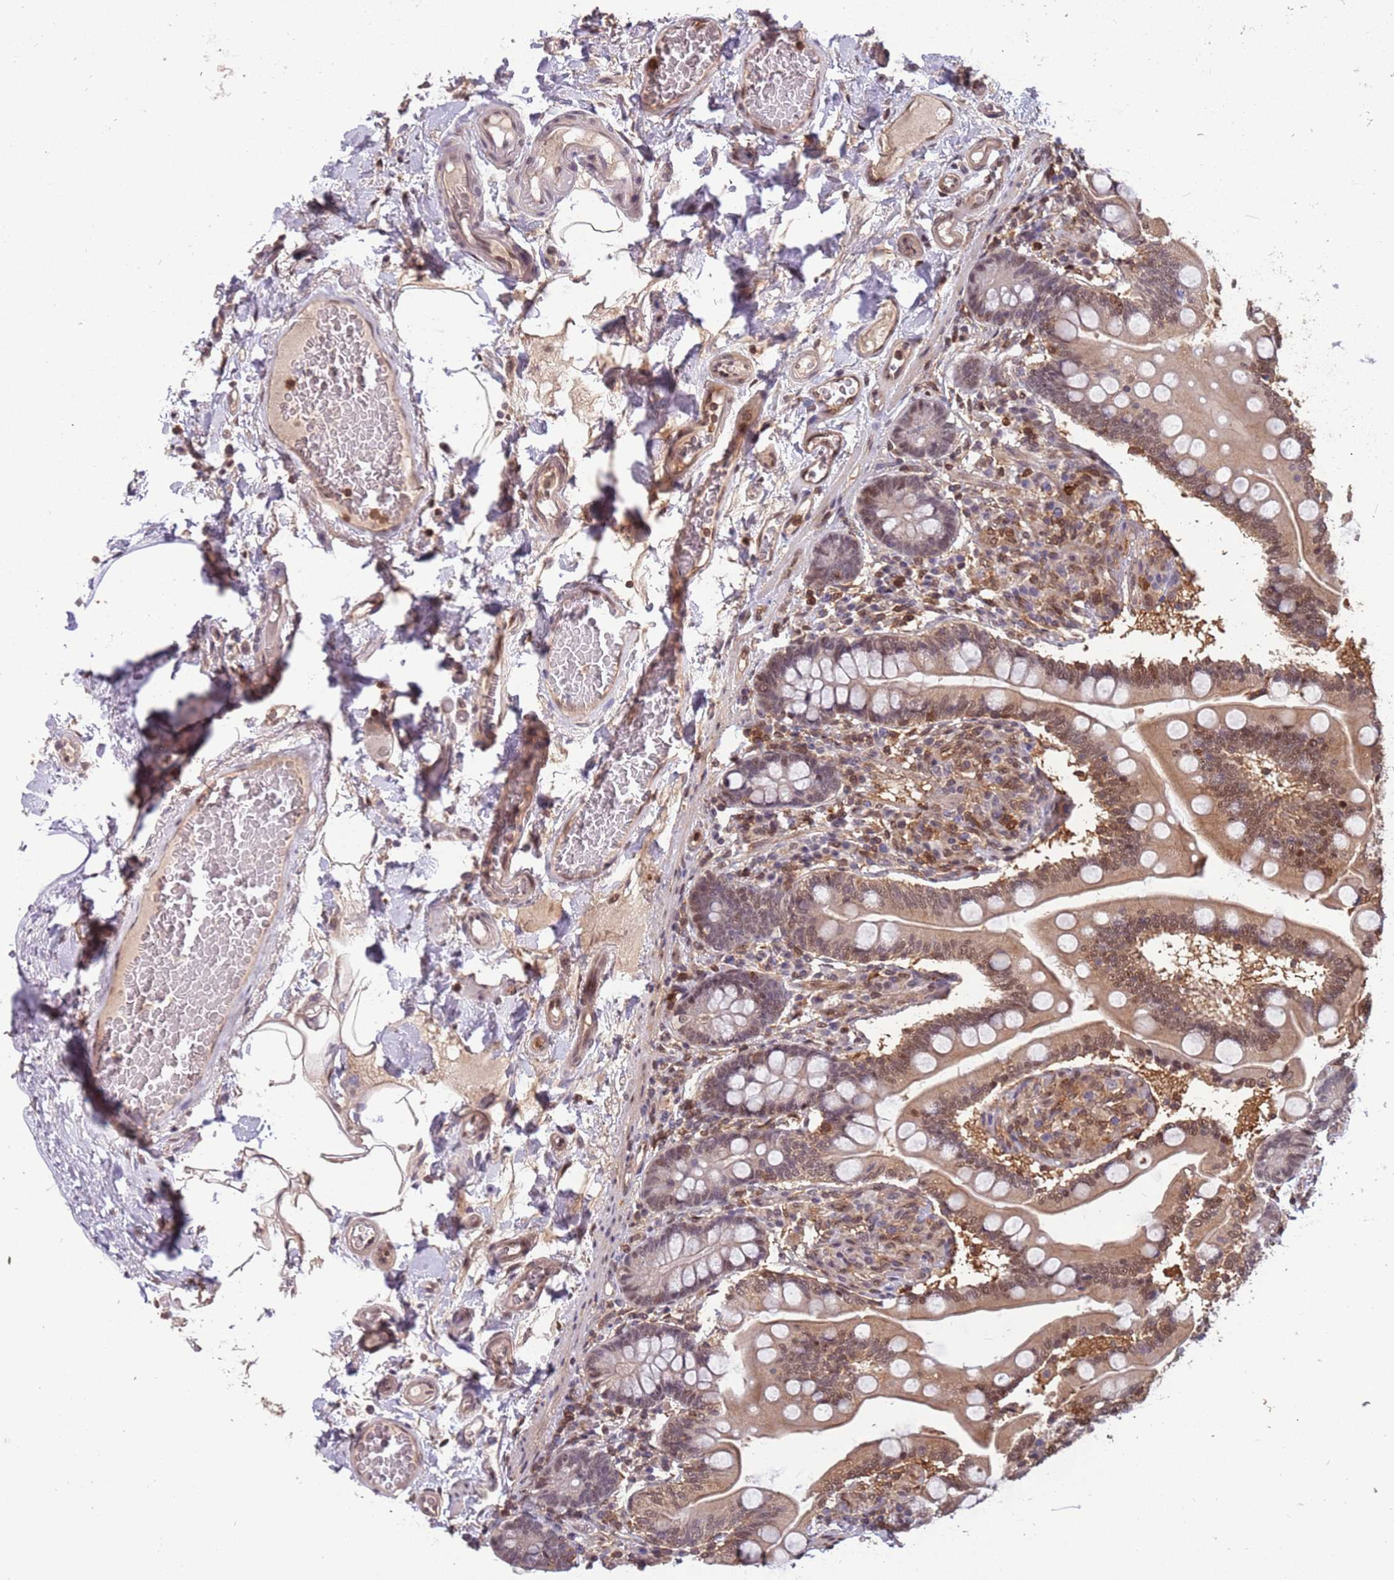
{"staining": {"intensity": "moderate", "quantity": ">75%", "location": "cytoplasmic/membranous,nuclear"}, "tissue": "small intestine", "cell_type": "Glandular cells", "image_type": "normal", "snomed": [{"axis": "morphology", "description": "Normal tissue, NOS"}, {"axis": "topography", "description": "Small intestine"}], "caption": "Protein staining demonstrates moderate cytoplasmic/membranous,nuclear expression in approximately >75% of glandular cells in normal small intestine.", "gene": "GBP2", "patient": {"sex": "female", "age": 64}}